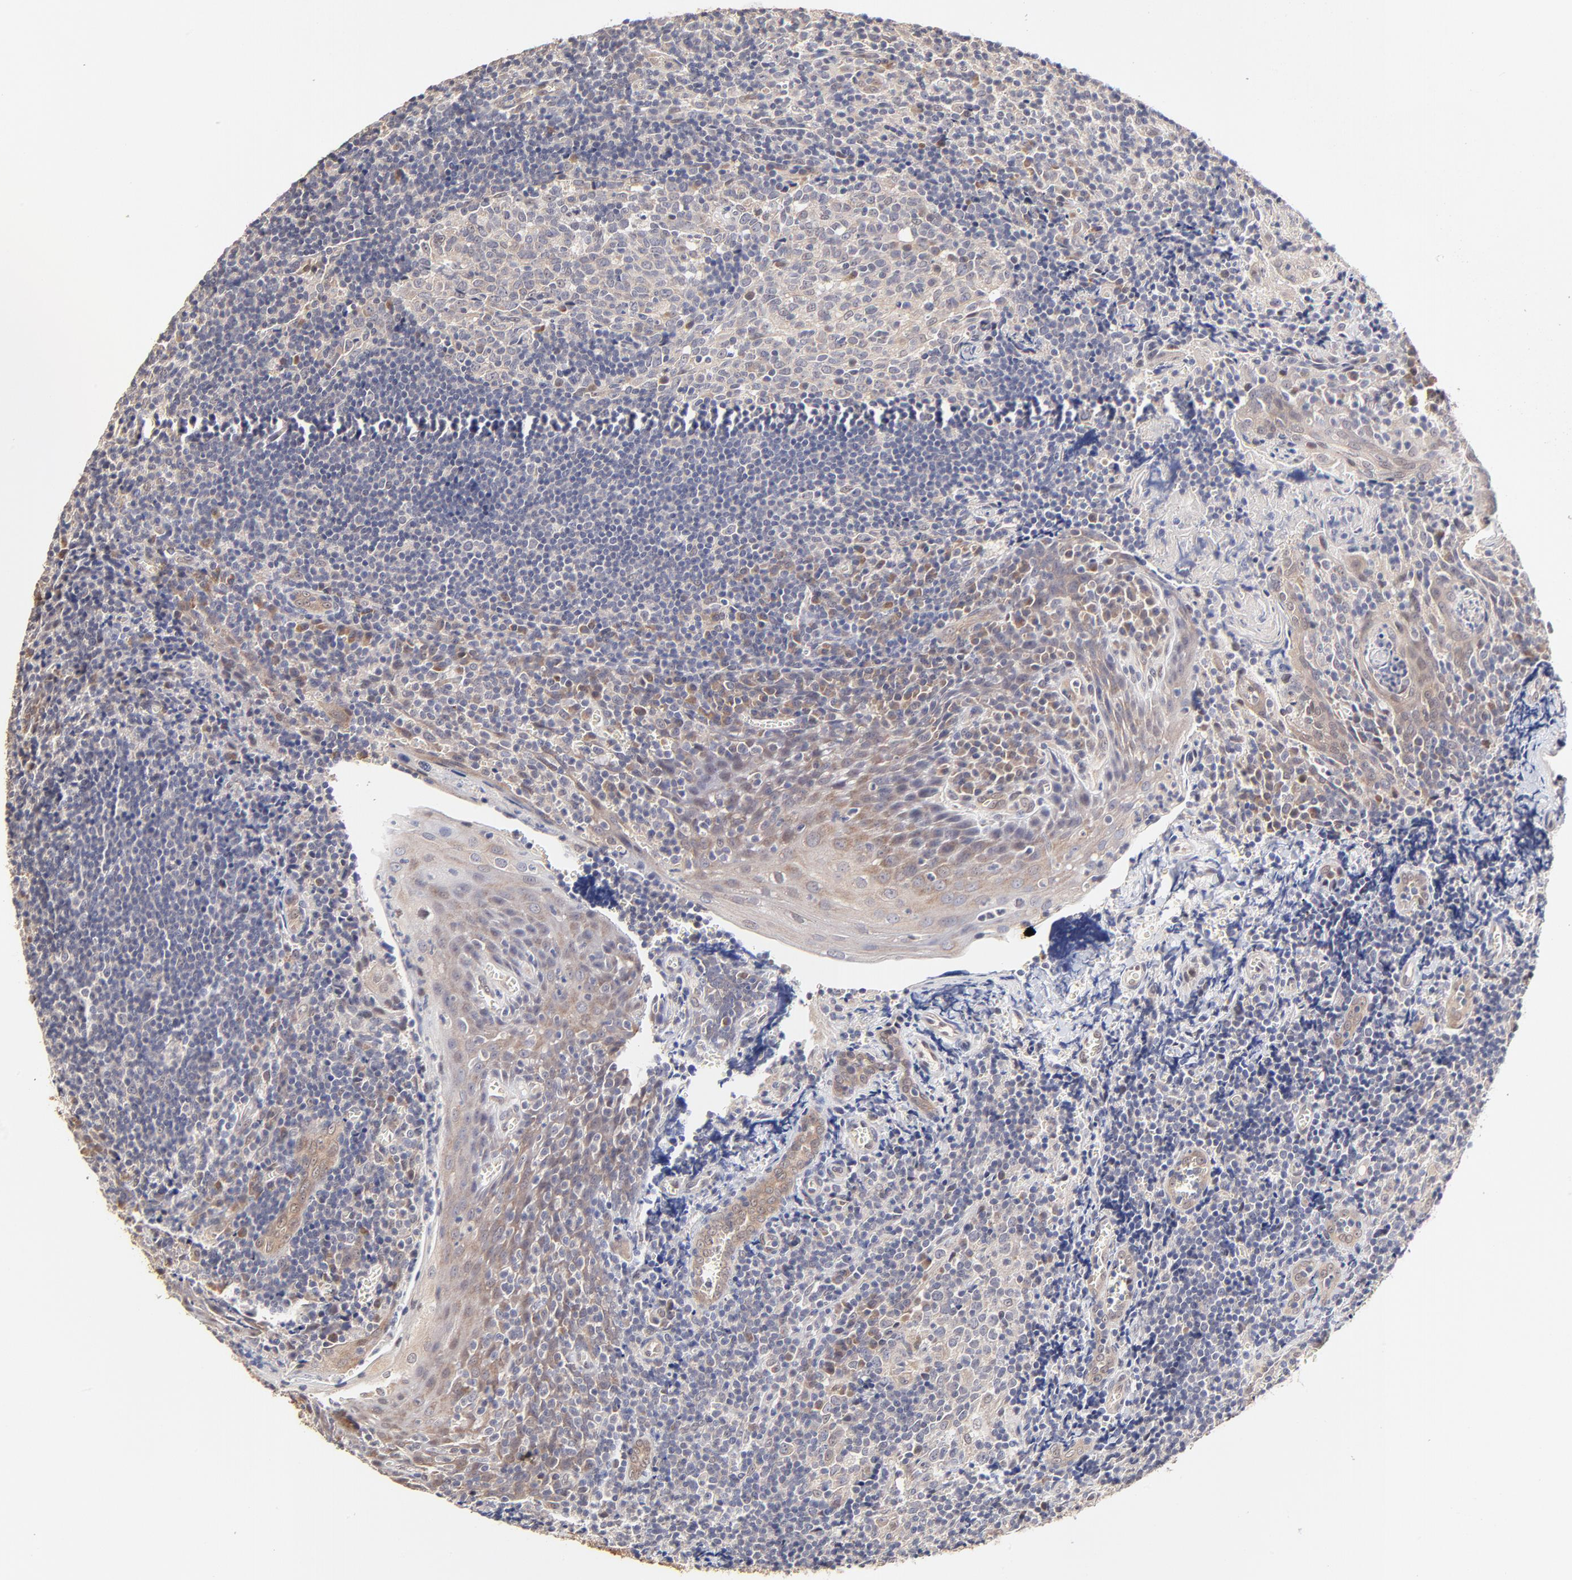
{"staining": {"intensity": "weak", "quantity": ">75%", "location": "cytoplasmic/membranous"}, "tissue": "tonsil", "cell_type": "Germinal center cells", "image_type": "normal", "snomed": [{"axis": "morphology", "description": "Normal tissue, NOS"}, {"axis": "topography", "description": "Tonsil"}], "caption": "This photomicrograph displays benign tonsil stained with IHC to label a protein in brown. The cytoplasmic/membranous of germinal center cells show weak positivity for the protein. Nuclei are counter-stained blue.", "gene": "ZNF10", "patient": {"sex": "male", "age": 20}}